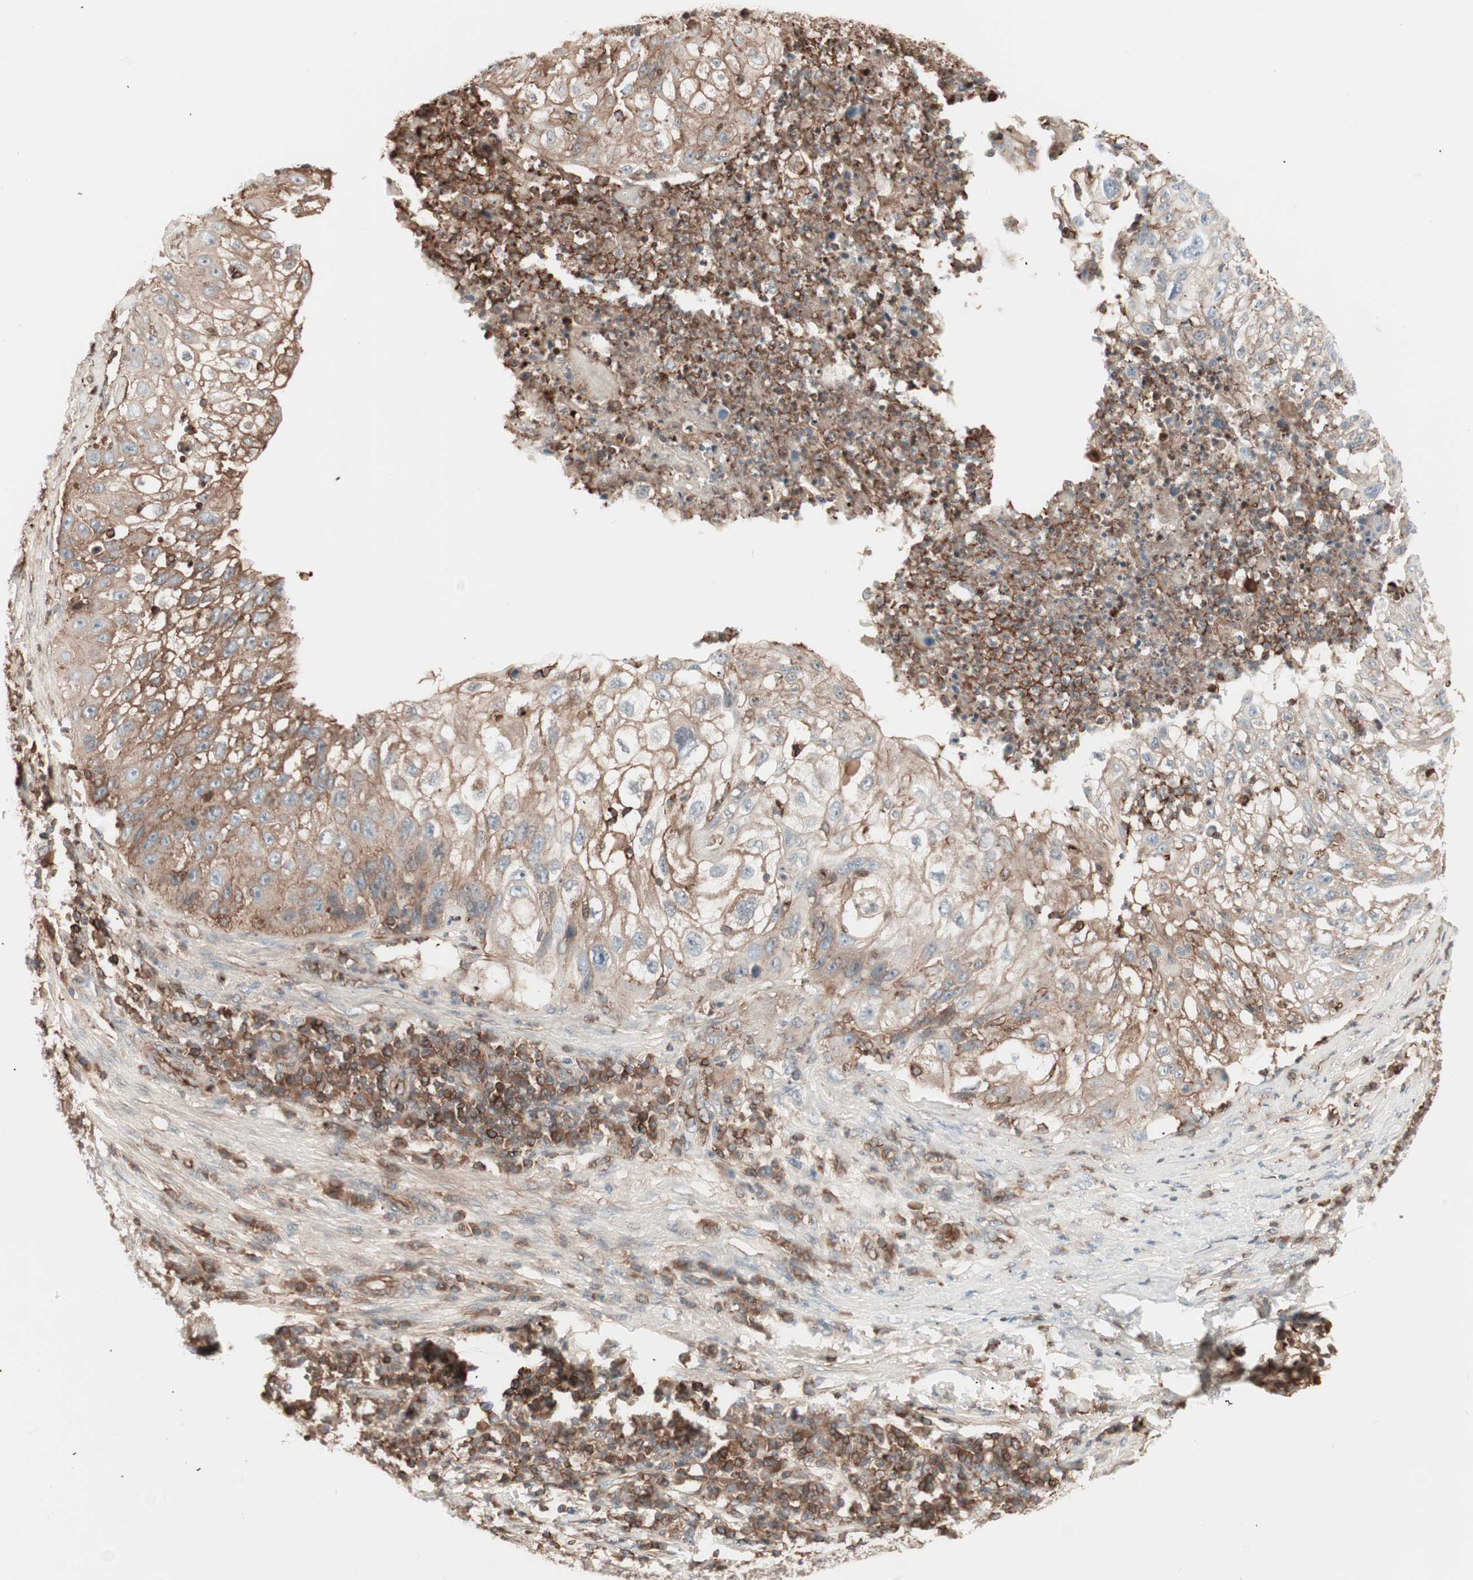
{"staining": {"intensity": "moderate", "quantity": ">75%", "location": "cytoplasmic/membranous"}, "tissue": "lung cancer", "cell_type": "Tumor cells", "image_type": "cancer", "snomed": [{"axis": "morphology", "description": "Inflammation, NOS"}, {"axis": "morphology", "description": "Squamous cell carcinoma, NOS"}, {"axis": "topography", "description": "Lymph node"}, {"axis": "topography", "description": "Soft tissue"}, {"axis": "topography", "description": "Lung"}], "caption": "DAB immunohistochemical staining of lung cancer (squamous cell carcinoma) displays moderate cytoplasmic/membranous protein positivity in about >75% of tumor cells. (DAB (3,3'-diaminobenzidine) = brown stain, brightfield microscopy at high magnification).", "gene": "TCP11L1", "patient": {"sex": "male", "age": 66}}